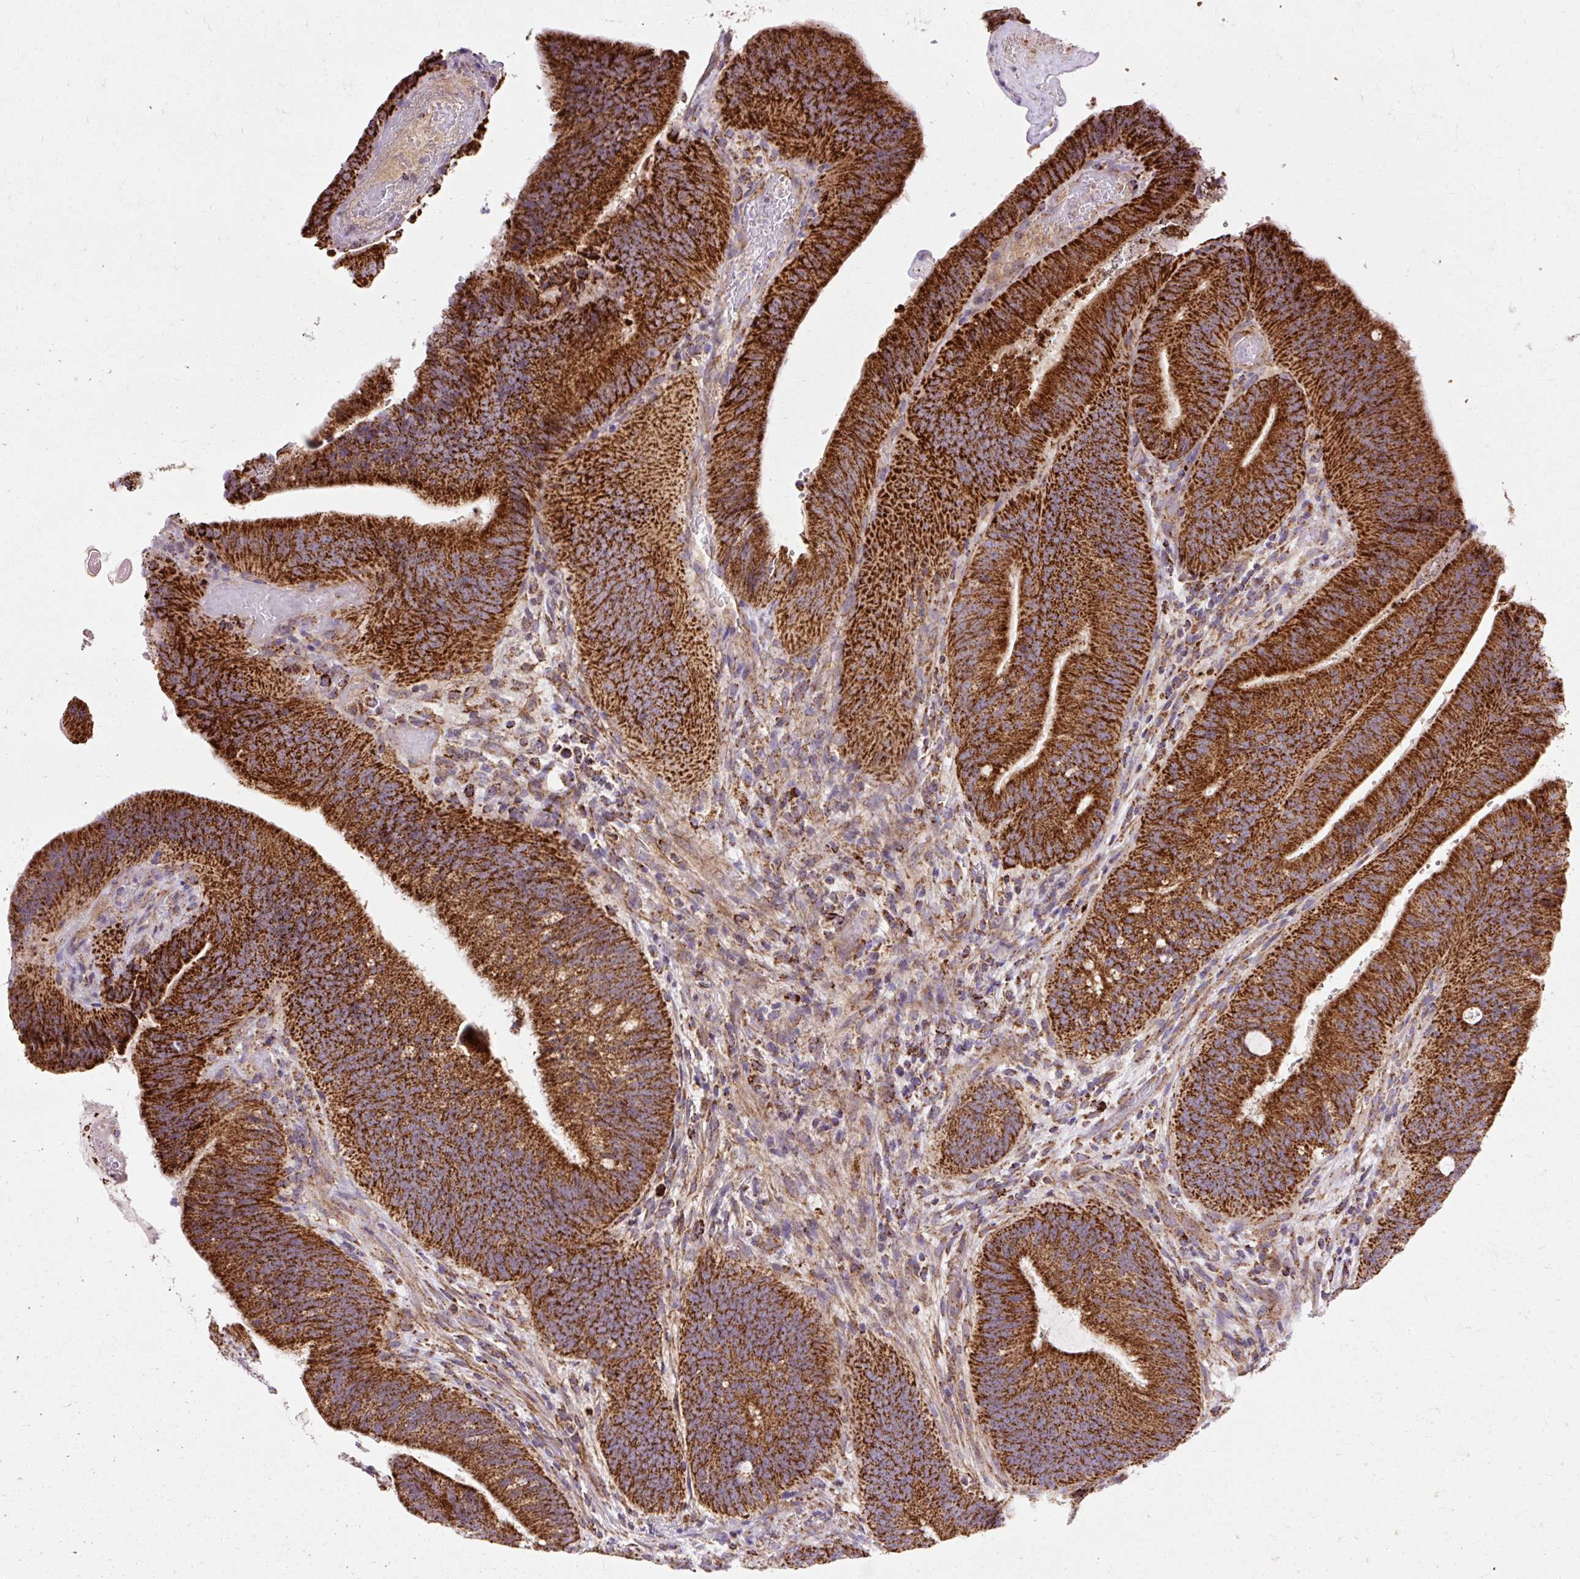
{"staining": {"intensity": "strong", "quantity": ">75%", "location": "cytoplasmic/membranous"}, "tissue": "colorectal cancer", "cell_type": "Tumor cells", "image_type": "cancer", "snomed": [{"axis": "morphology", "description": "Adenocarcinoma, NOS"}, {"axis": "topography", "description": "Colon"}], "caption": "Tumor cells display high levels of strong cytoplasmic/membranous expression in approximately >75% of cells in human colorectal cancer.", "gene": "CEP290", "patient": {"sex": "female", "age": 43}}